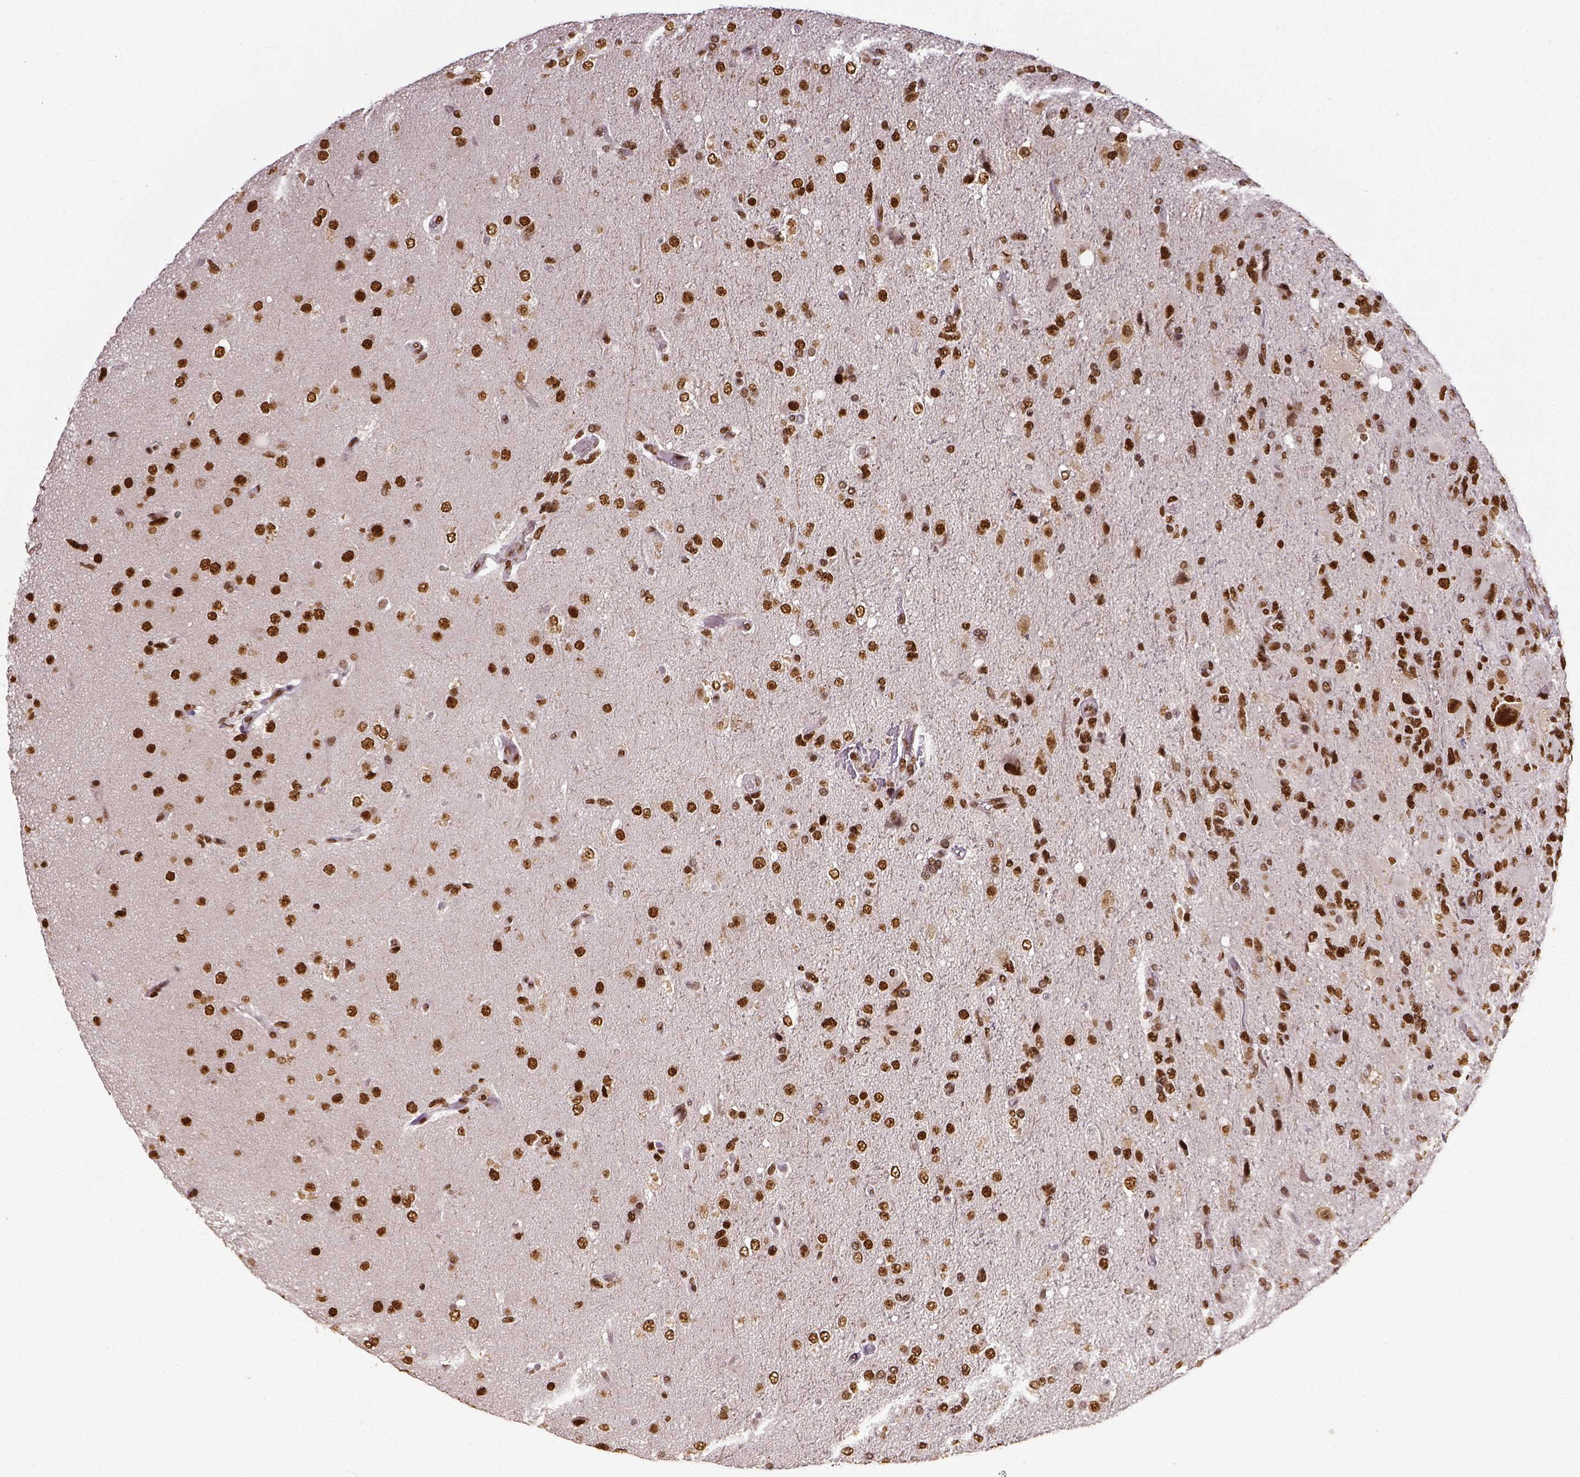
{"staining": {"intensity": "strong", "quantity": ">75%", "location": "nuclear"}, "tissue": "glioma", "cell_type": "Tumor cells", "image_type": "cancer", "snomed": [{"axis": "morphology", "description": "Glioma, malignant, High grade"}, {"axis": "topography", "description": "Brain"}], "caption": "Immunohistochemical staining of human malignant high-grade glioma displays strong nuclear protein staining in about >75% of tumor cells.", "gene": "ATRX", "patient": {"sex": "female", "age": 71}}